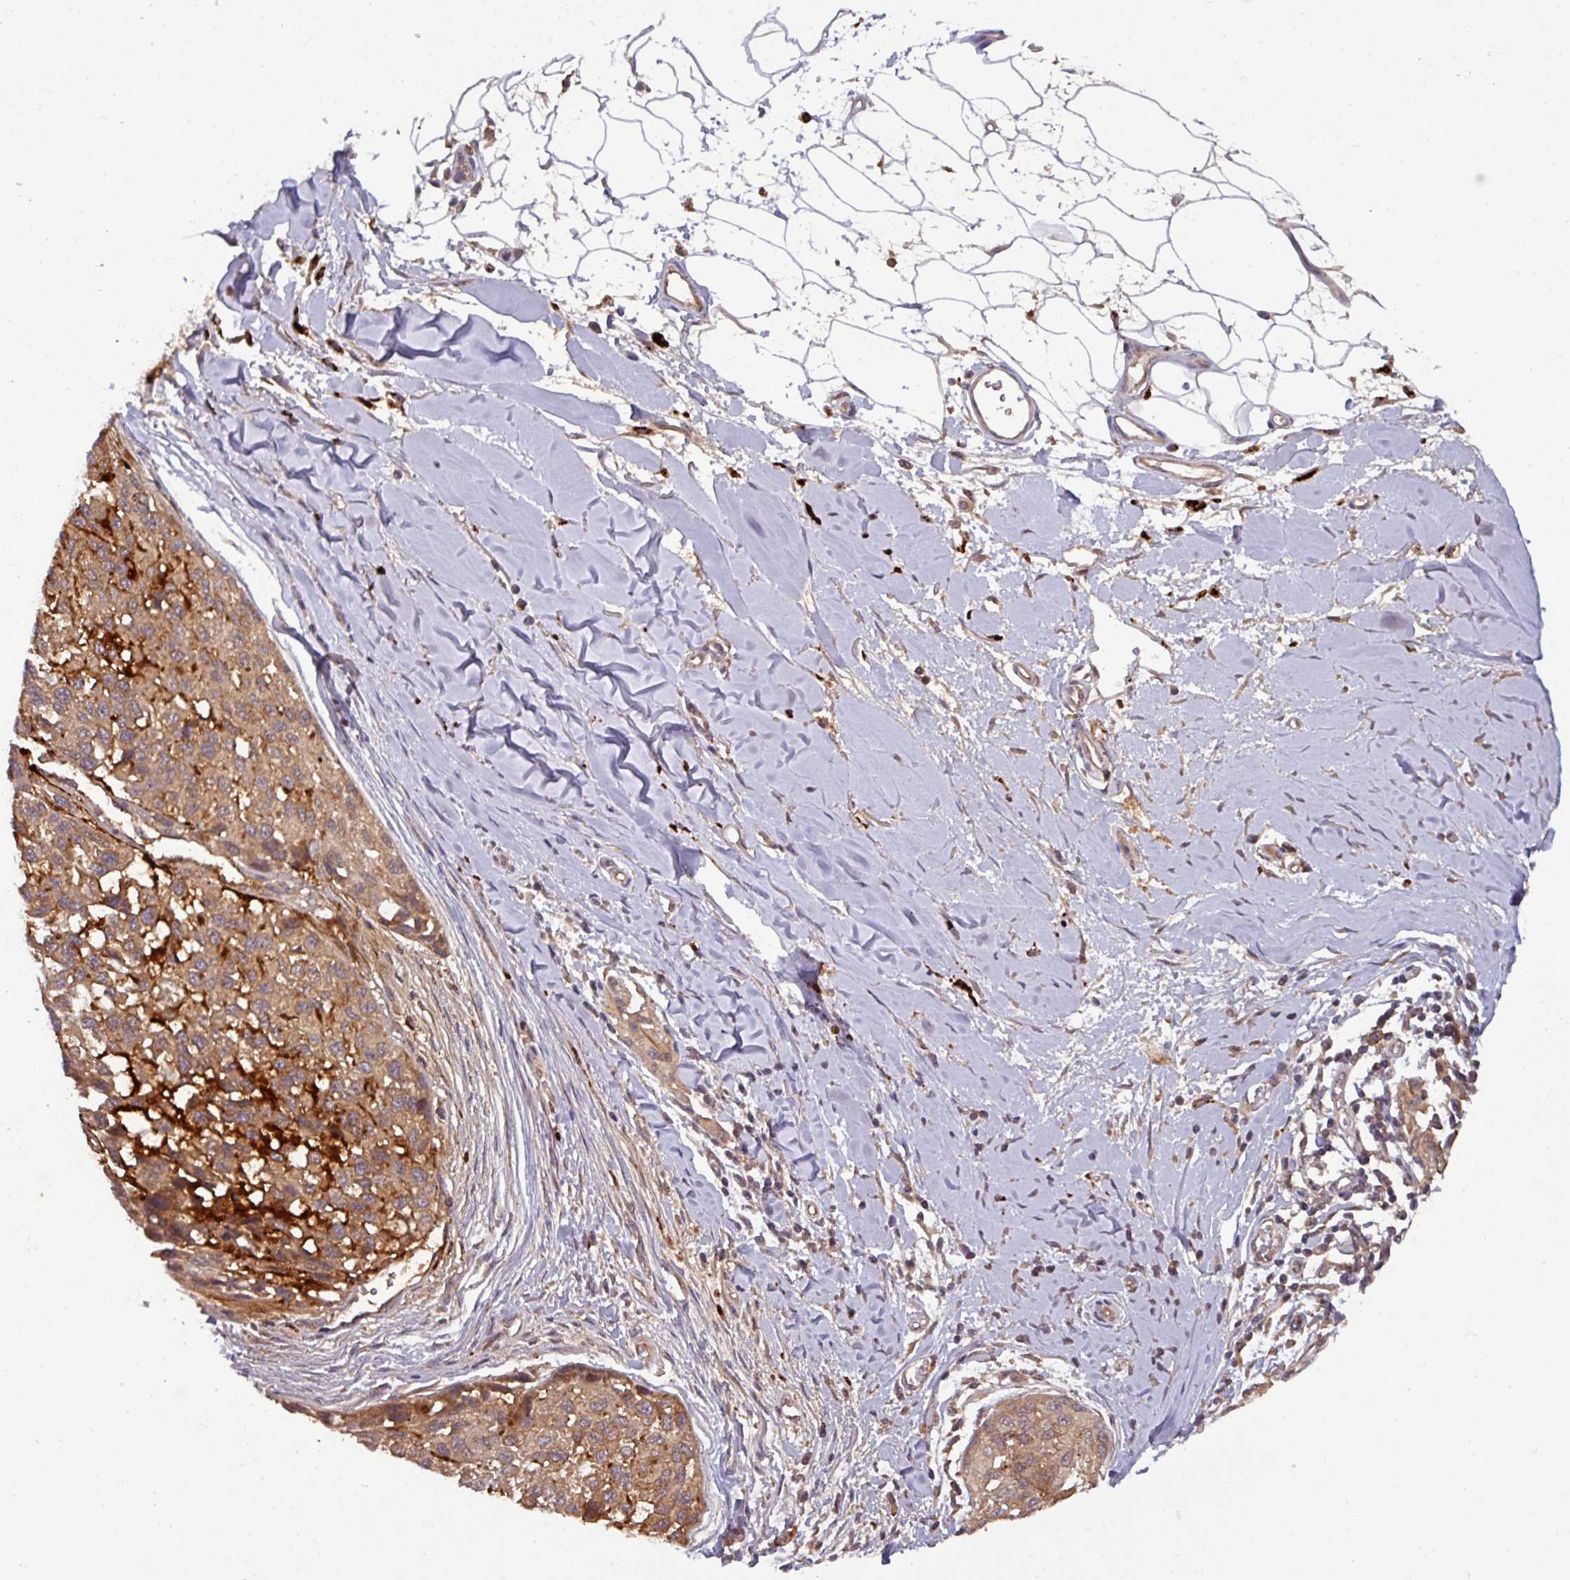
{"staining": {"intensity": "moderate", "quantity": "25%-75%", "location": "cytoplasmic/membranous"}, "tissue": "melanoma", "cell_type": "Tumor cells", "image_type": "cancer", "snomed": [{"axis": "morphology", "description": "Malignant melanoma, NOS"}, {"axis": "topography", "description": "Skin"}], "caption": "This histopathology image reveals IHC staining of human malignant melanoma, with medium moderate cytoplasmic/membranous positivity in about 25%-75% of tumor cells.", "gene": "PUS1", "patient": {"sex": "male", "age": 62}}